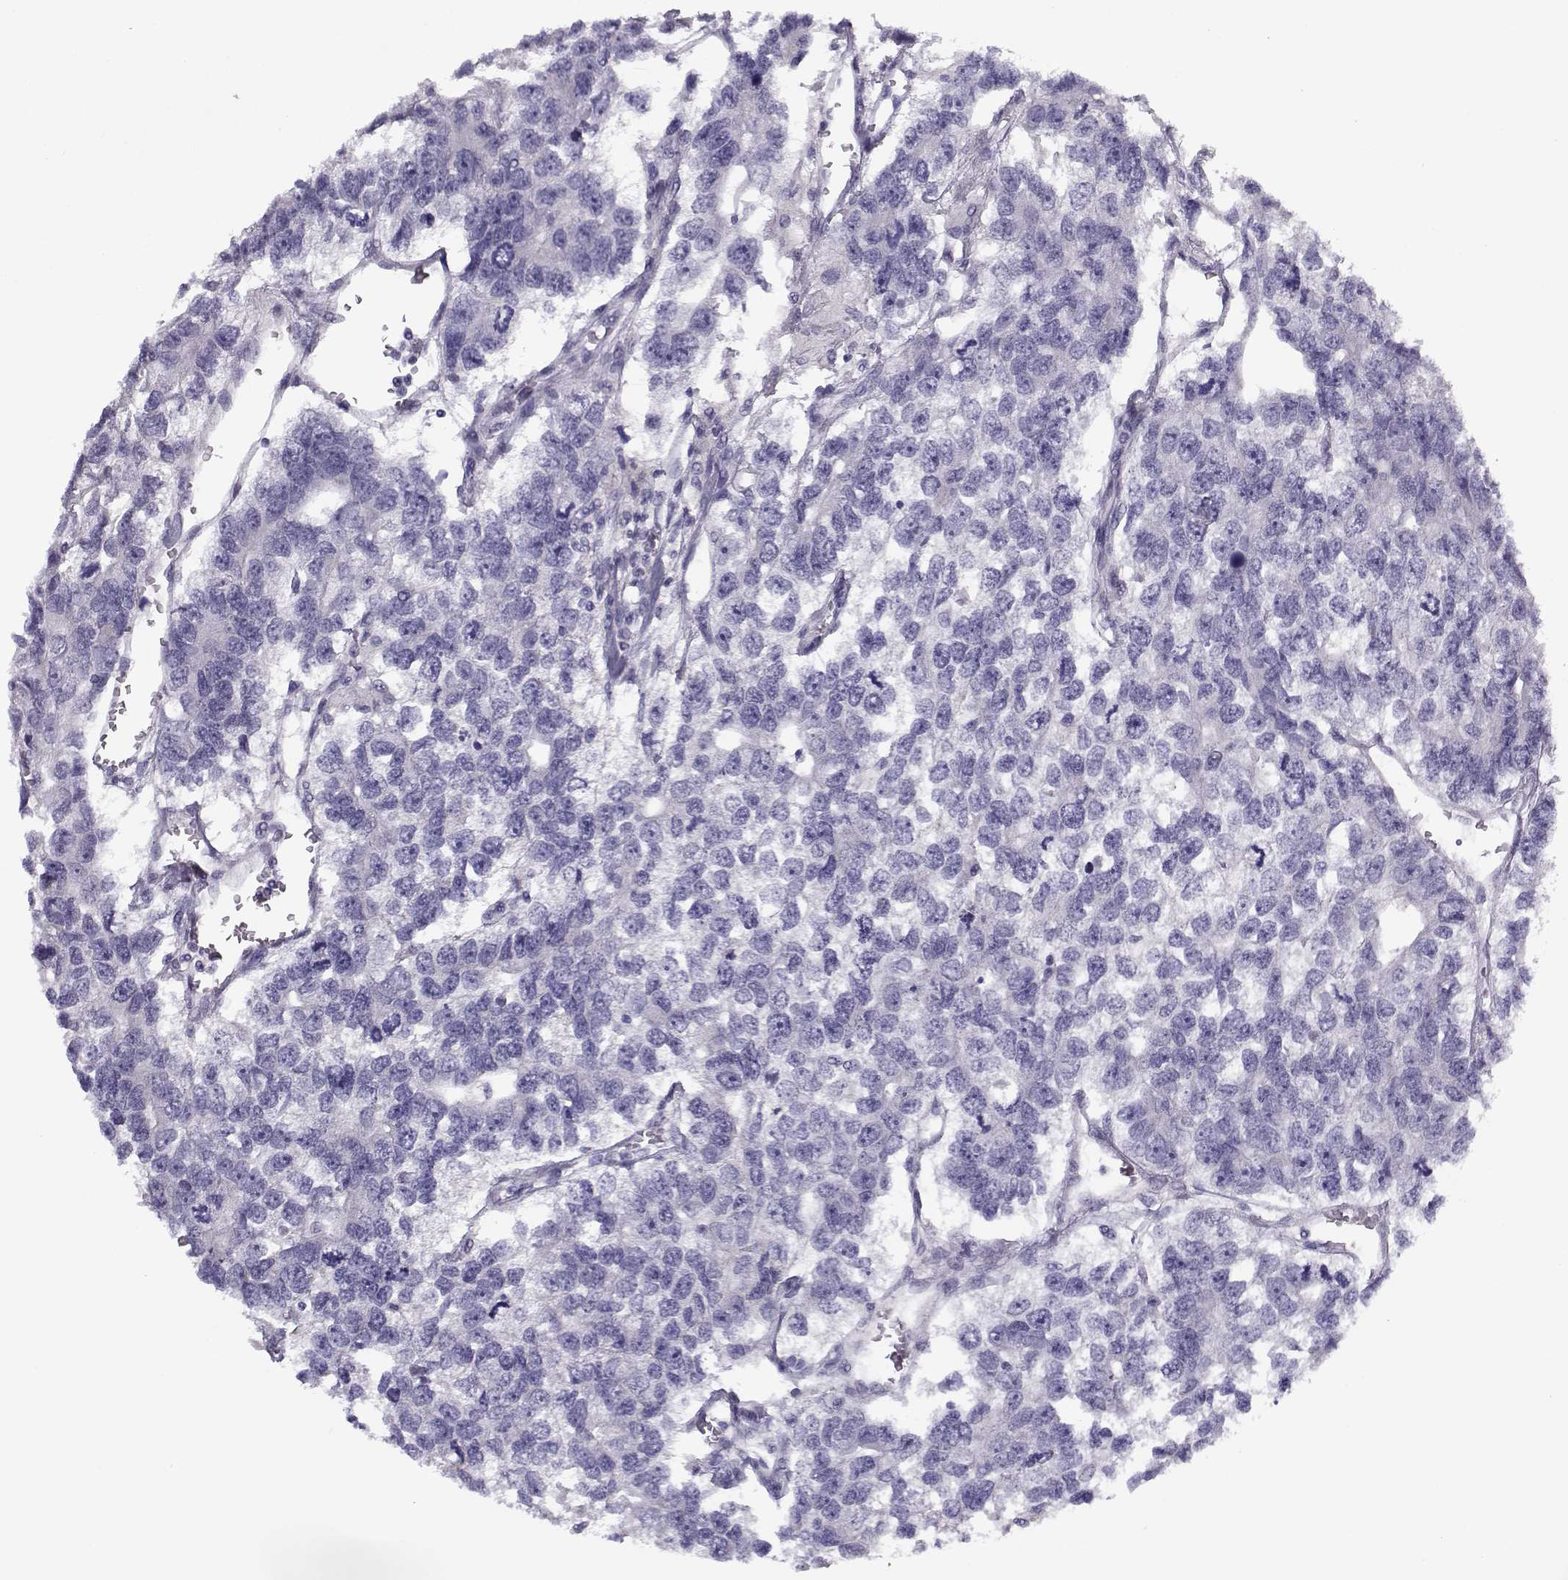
{"staining": {"intensity": "negative", "quantity": "none", "location": "none"}, "tissue": "testis cancer", "cell_type": "Tumor cells", "image_type": "cancer", "snomed": [{"axis": "morphology", "description": "Seminoma, NOS"}, {"axis": "topography", "description": "Testis"}], "caption": "The image reveals no significant expression in tumor cells of testis cancer.", "gene": "CFAP77", "patient": {"sex": "male", "age": 52}}